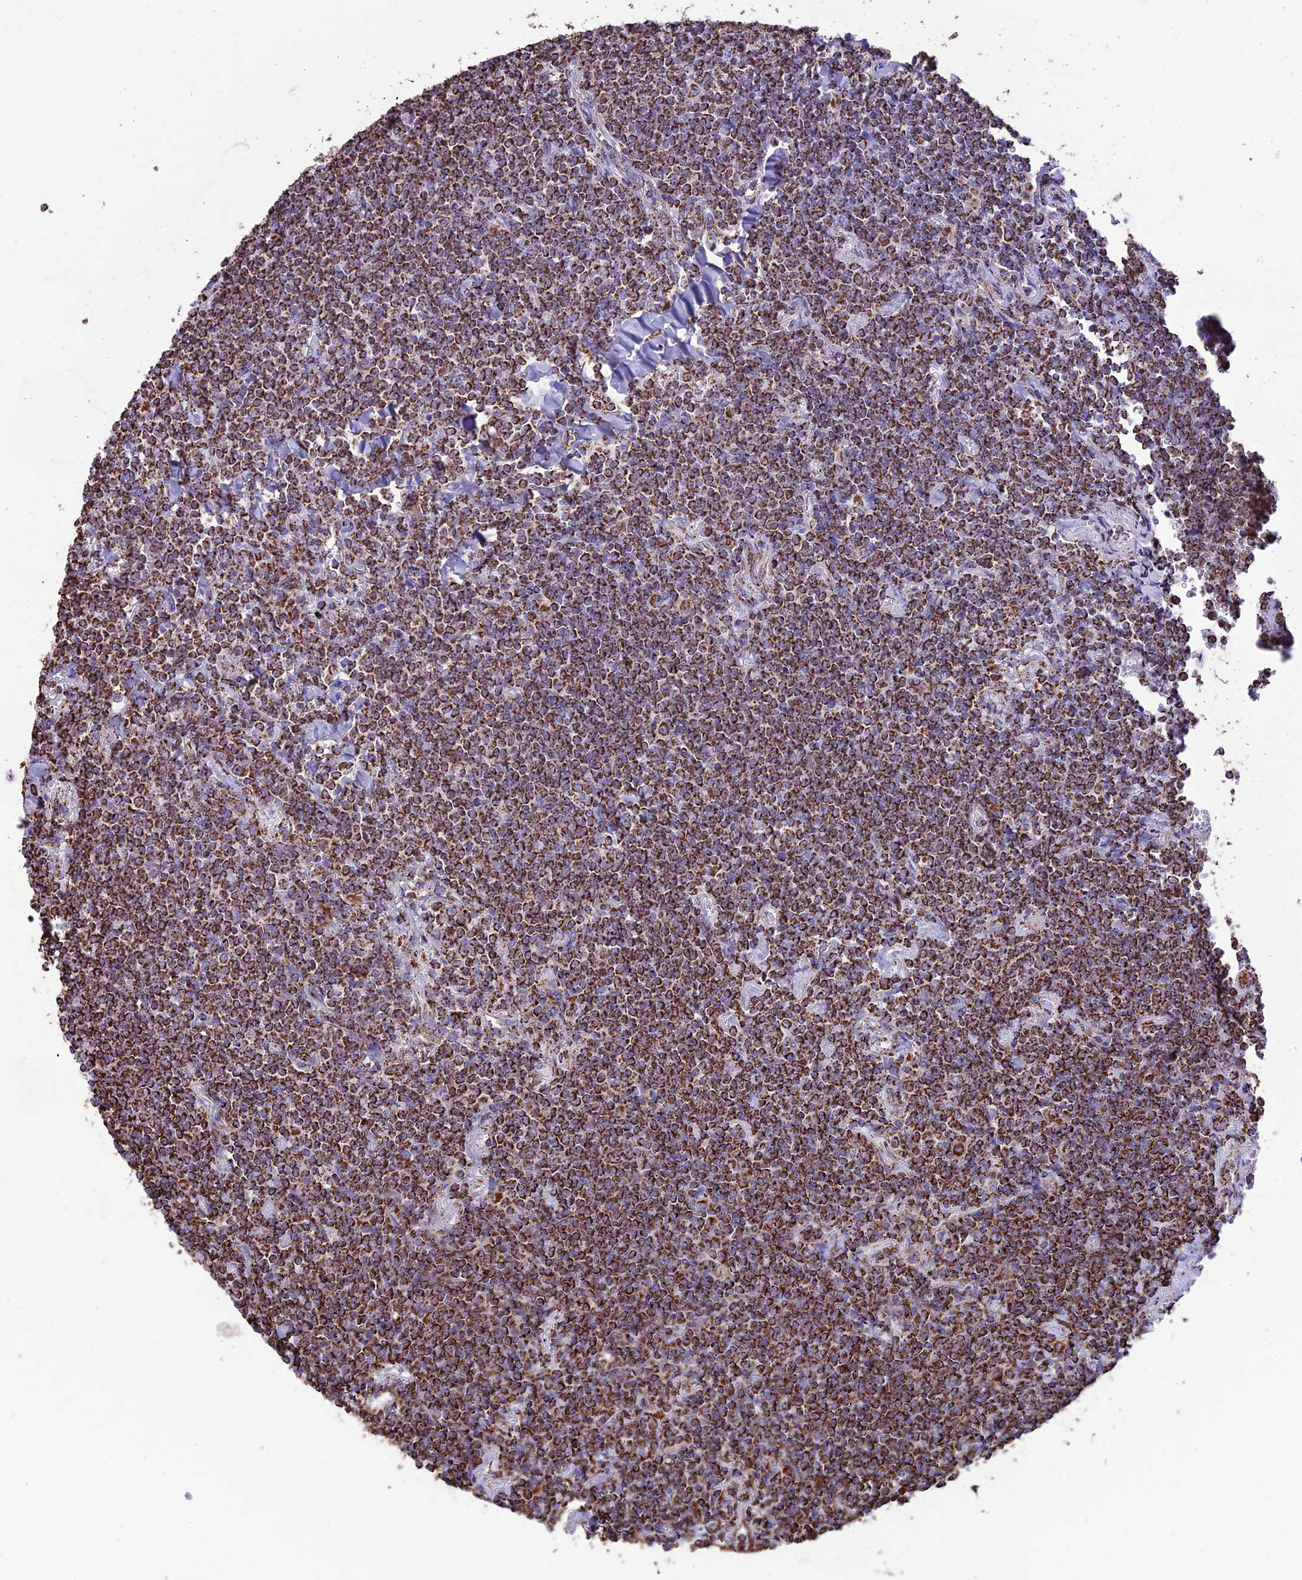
{"staining": {"intensity": "strong", "quantity": ">75%", "location": "cytoplasmic/membranous"}, "tissue": "lymphoma", "cell_type": "Tumor cells", "image_type": "cancer", "snomed": [{"axis": "morphology", "description": "Malignant lymphoma, non-Hodgkin's type, Low grade"}, {"axis": "topography", "description": "Lung"}], "caption": "Protein staining of malignant lymphoma, non-Hodgkin's type (low-grade) tissue exhibits strong cytoplasmic/membranous expression in about >75% of tumor cells.", "gene": "NDUFAF1", "patient": {"sex": "female", "age": 71}}